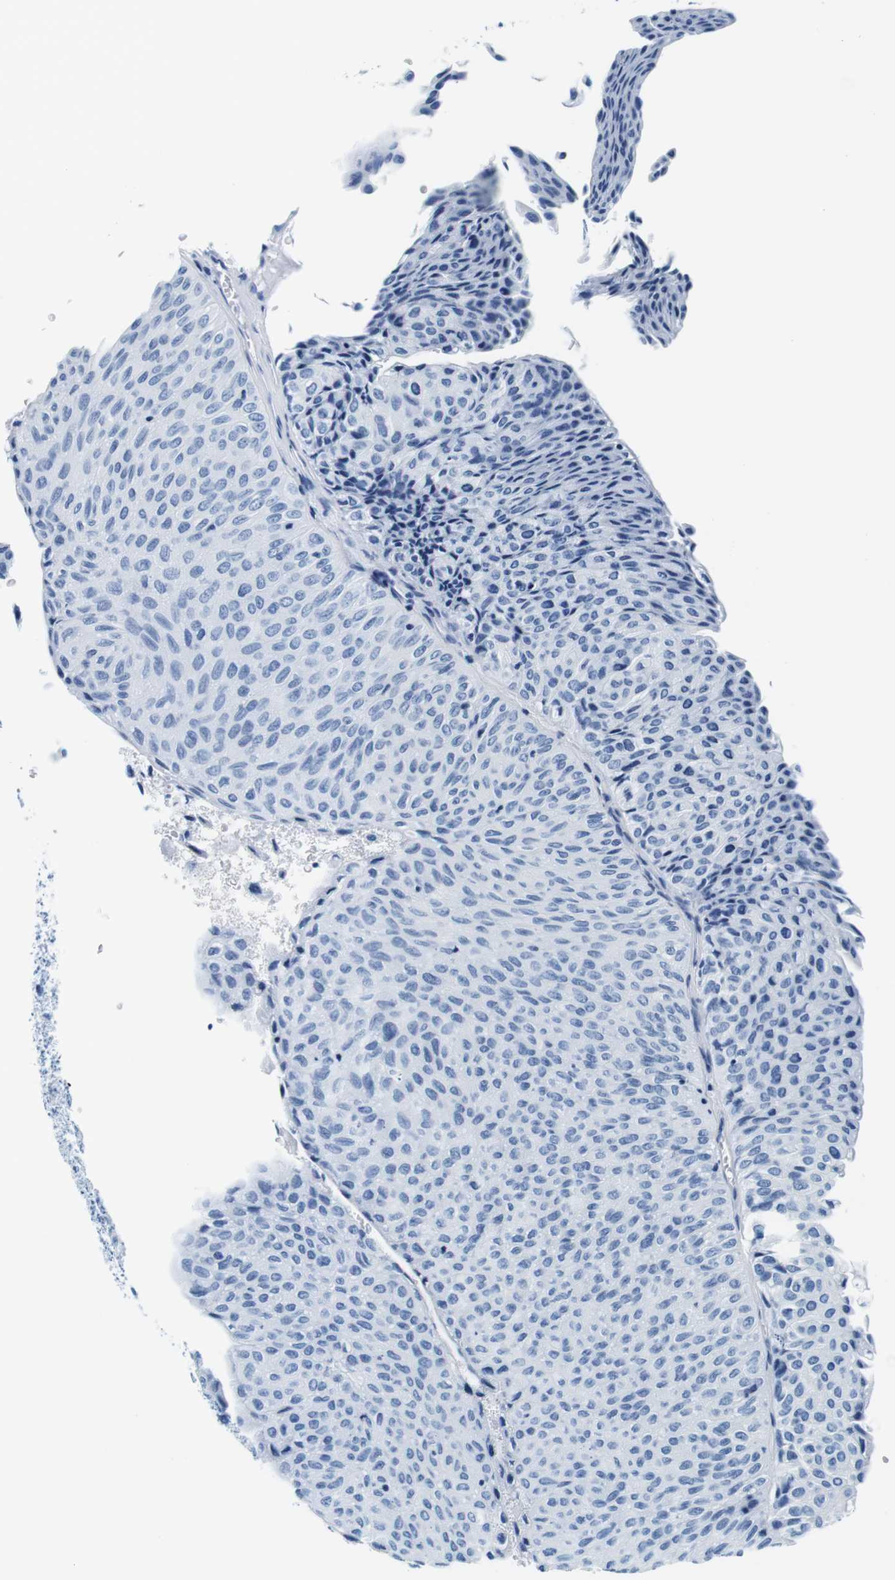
{"staining": {"intensity": "negative", "quantity": "none", "location": "none"}, "tissue": "urothelial cancer", "cell_type": "Tumor cells", "image_type": "cancer", "snomed": [{"axis": "morphology", "description": "Urothelial carcinoma, Low grade"}, {"axis": "topography", "description": "Urinary bladder"}], "caption": "The photomicrograph shows no significant positivity in tumor cells of low-grade urothelial carcinoma.", "gene": "ELANE", "patient": {"sex": "male", "age": 78}}